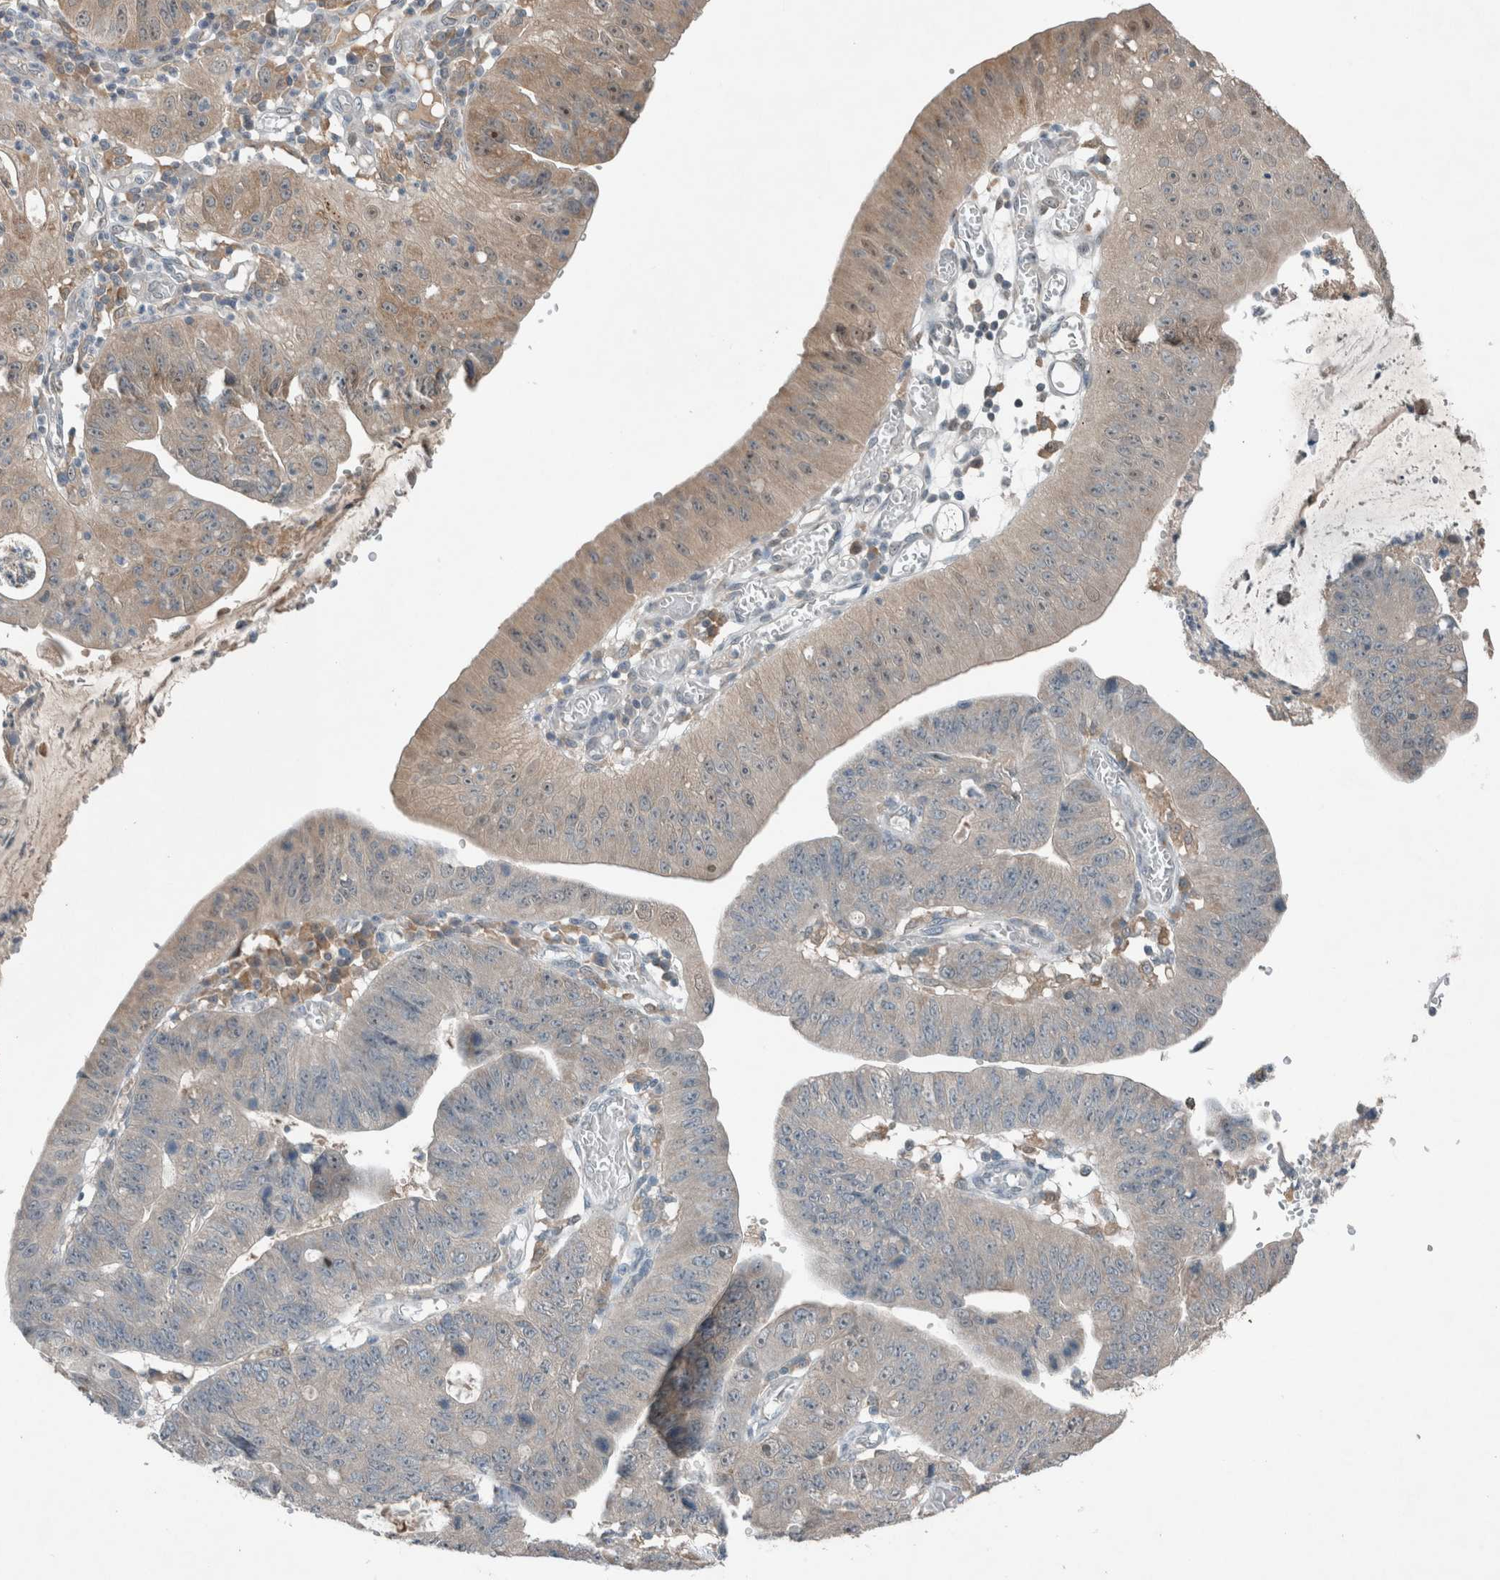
{"staining": {"intensity": "weak", "quantity": "25%-75%", "location": "cytoplasmic/membranous"}, "tissue": "stomach cancer", "cell_type": "Tumor cells", "image_type": "cancer", "snomed": [{"axis": "morphology", "description": "Adenocarcinoma, NOS"}, {"axis": "topography", "description": "Stomach"}], "caption": "Tumor cells exhibit low levels of weak cytoplasmic/membranous expression in about 25%-75% of cells in stomach cancer.", "gene": "RALGDS", "patient": {"sex": "male", "age": 59}}